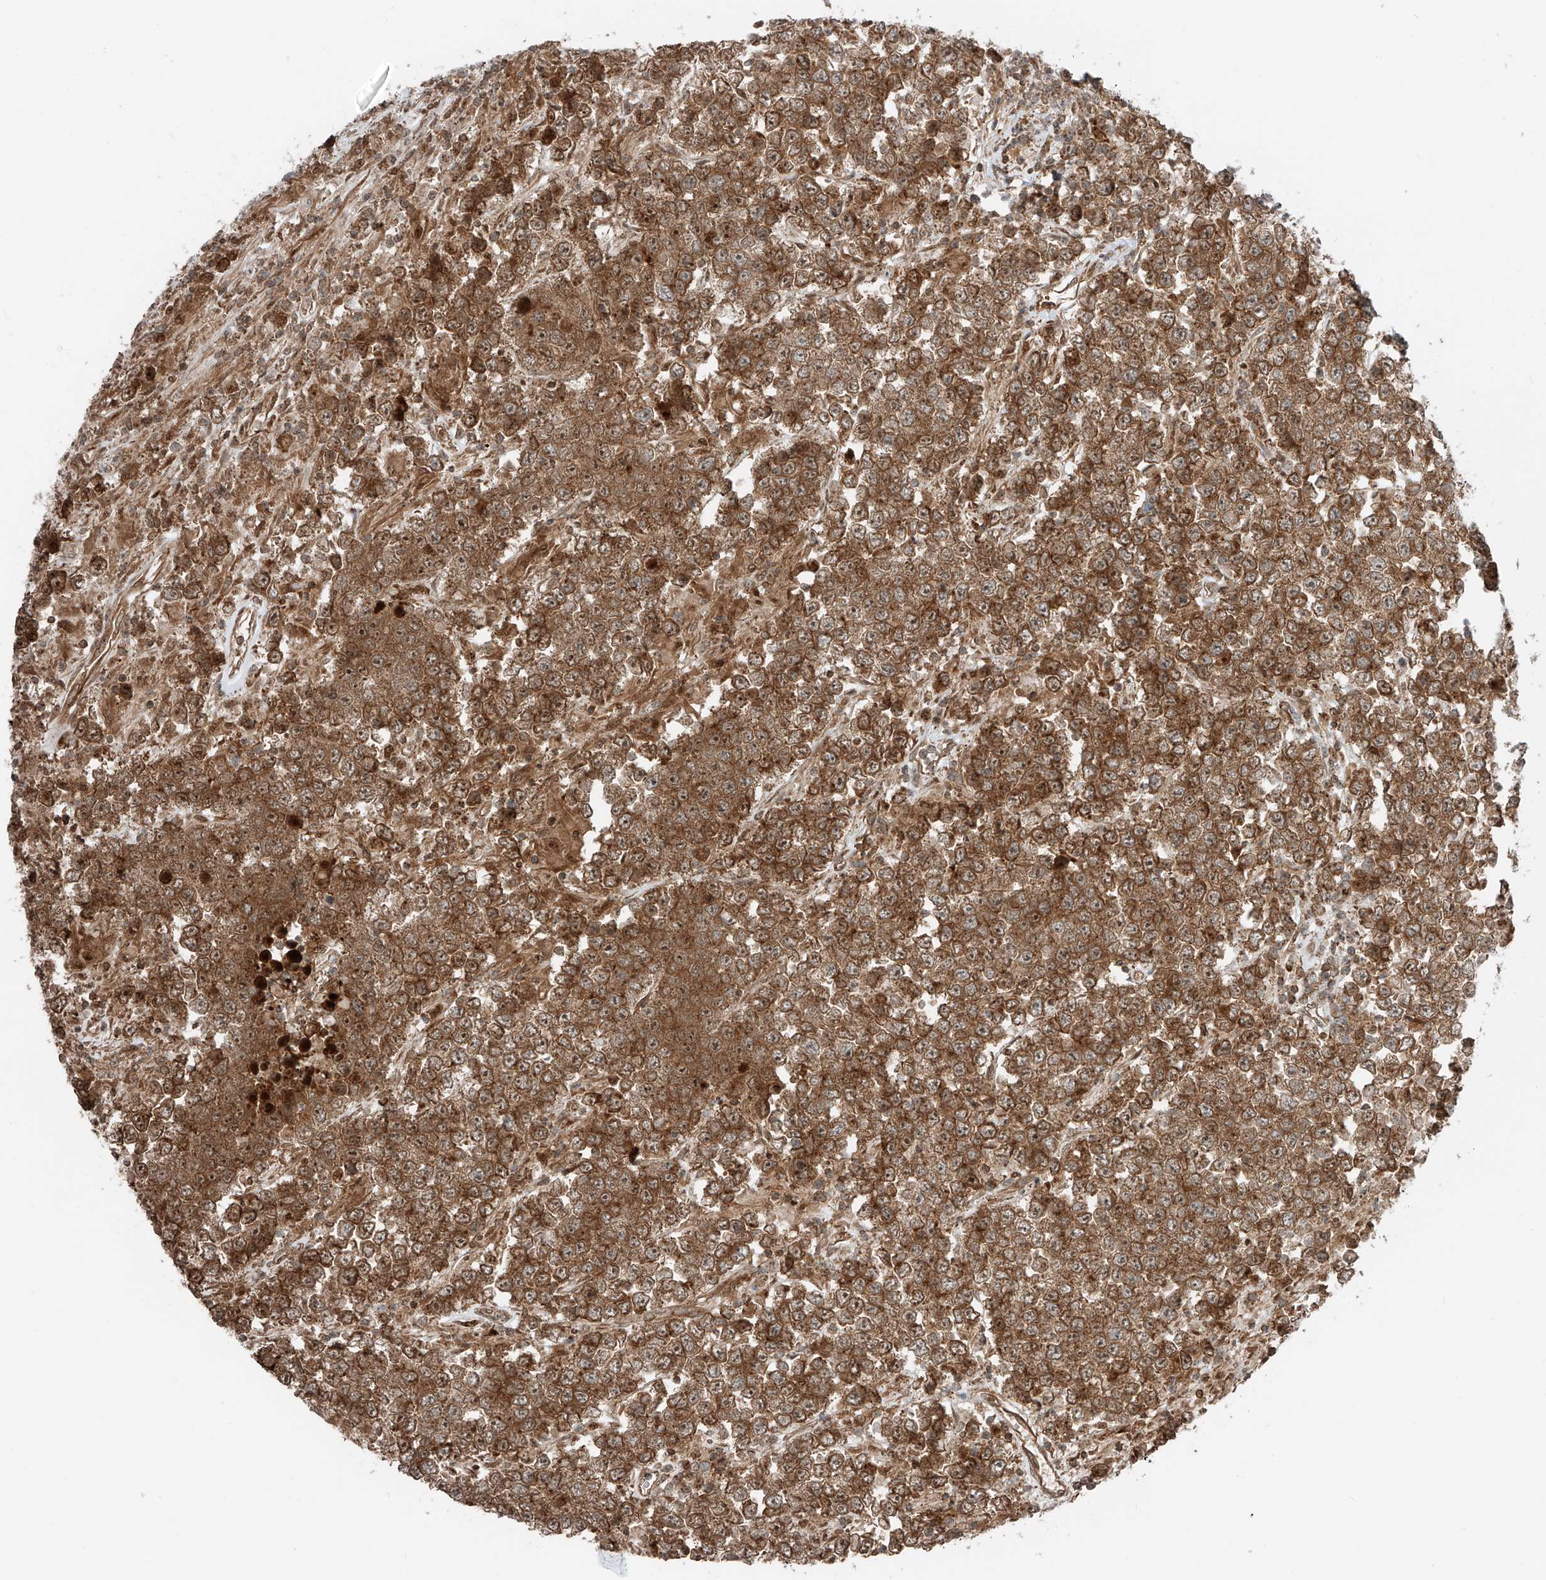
{"staining": {"intensity": "strong", "quantity": ">75%", "location": "cytoplasmic/membranous,nuclear"}, "tissue": "testis cancer", "cell_type": "Tumor cells", "image_type": "cancer", "snomed": [{"axis": "morphology", "description": "Normal tissue, NOS"}, {"axis": "morphology", "description": "Urothelial carcinoma, High grade"}, {"axis": "morphology", "description": "Seminoma, NOS"}, {"axis": "morphology", "description": "Carcinoma, Embryonal, NOS"}, {"axis": "topography", "description": "Urinary bladder"}, {"axis": "topography", "description": "Testis"}], "caption": "IHC photomicrograph of embryonal carcinoma (testis) stained for a protein (brown), which demonstrates high levels of strong cytoplasmic/membranous and nuclear staining in approximately >75% of tumor cells.", "gene": "USP48", "patient": {"sex": "male", "age": 41}}